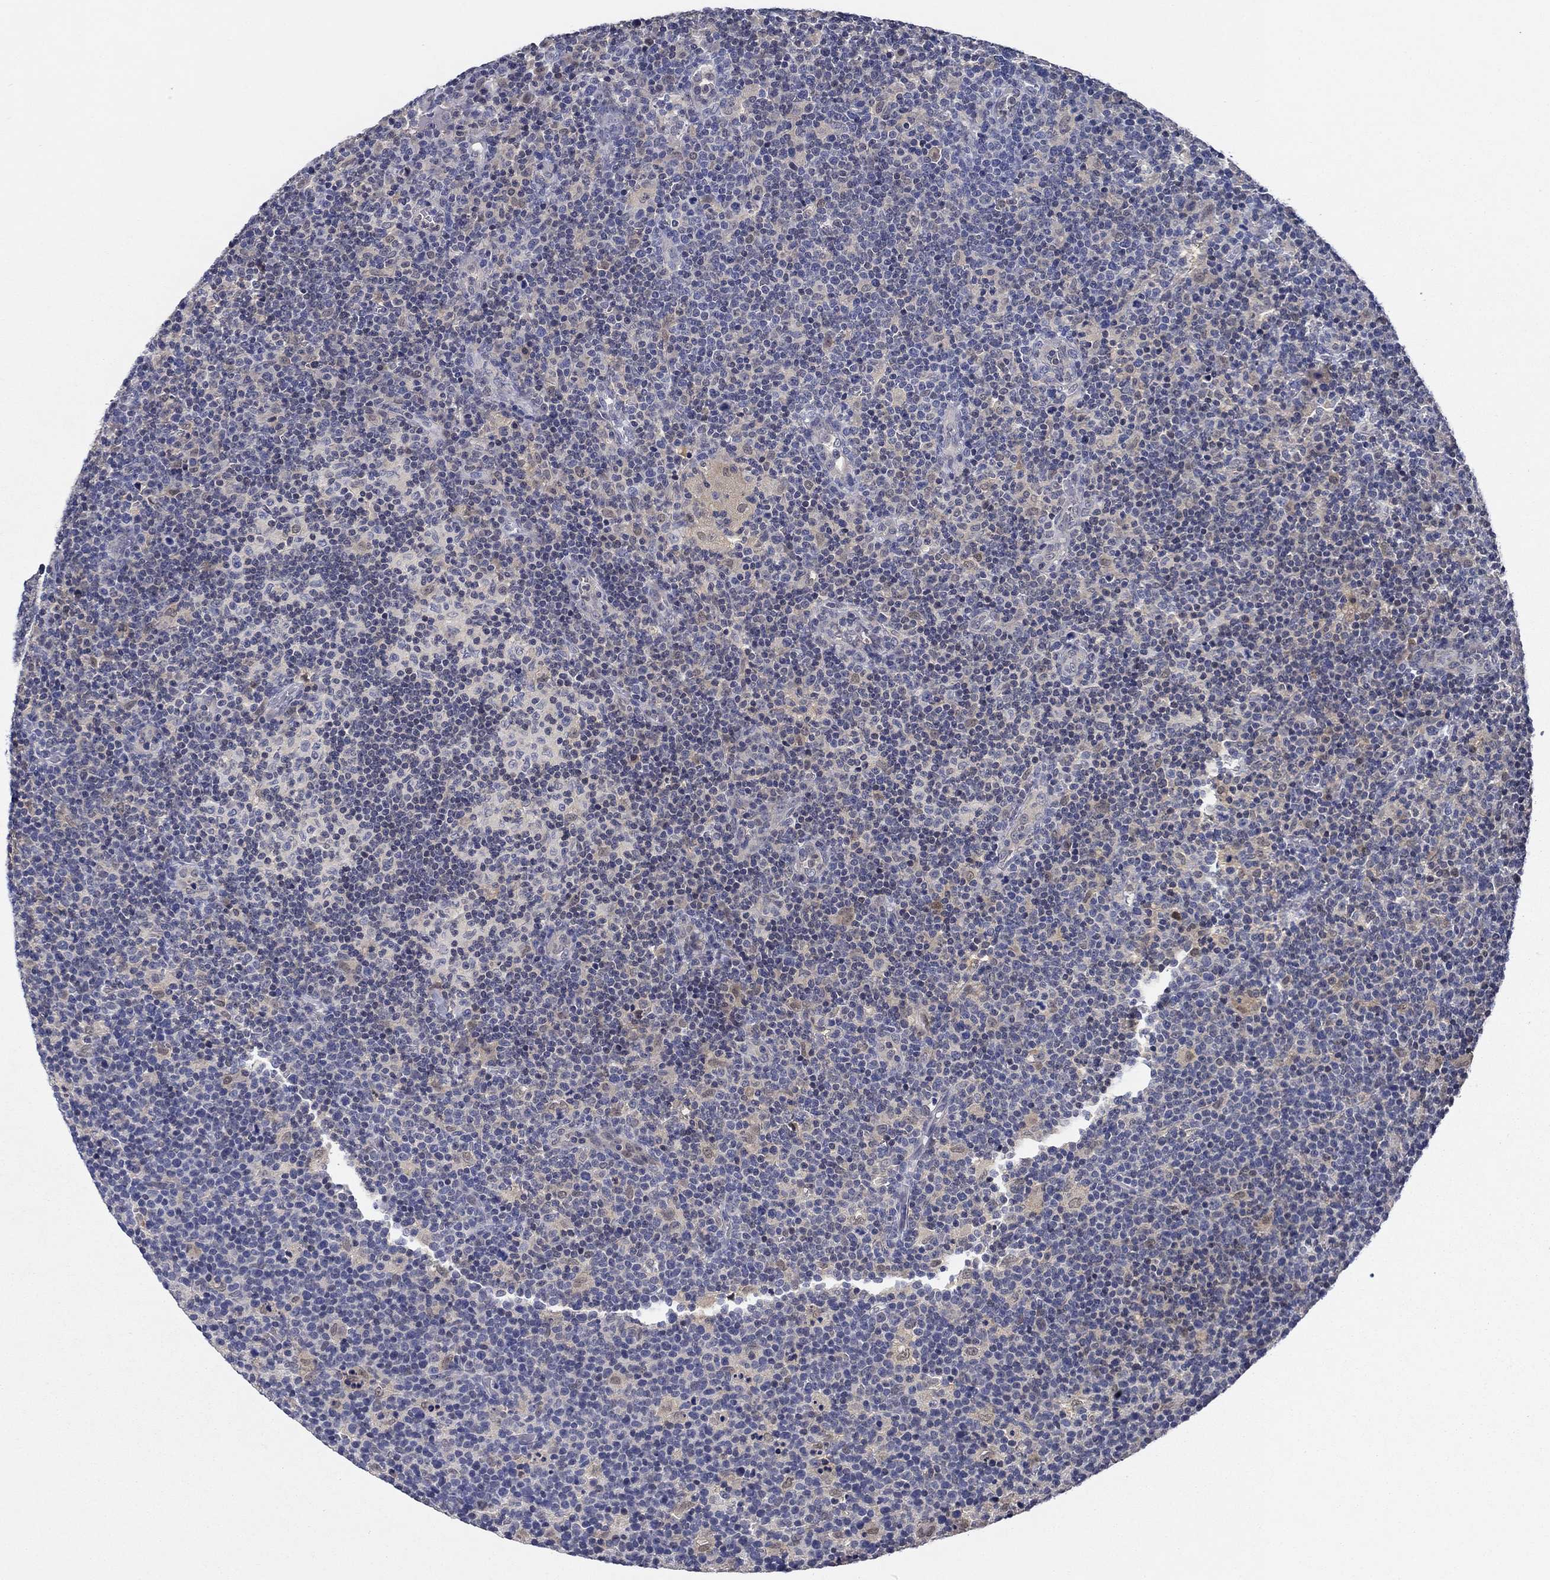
{"staining": {"intensity": "negative", "quantity": "none", "location": "none"}, "tissue": "lymphoma", "cell_type": "Tumor cells", "image_type": "cancer", "snomed": [{"axis": "morphology", "description": "Malignant lymphoma, non-Hodgkin's type, High grade"}, {"axis": "topography", "description": "Lymph node"}], "caption": "Immunohistochemistry photomicrograph of neoplastic tissue: high-grade malignant lymphoma, non-Hodgkin's type stained with DAB (3,3'-diaminobenzidine) displays no significant protein positivity in tumor cells.", "gene": "DDTL", "patient": {"sex": "male", "age": 61}}